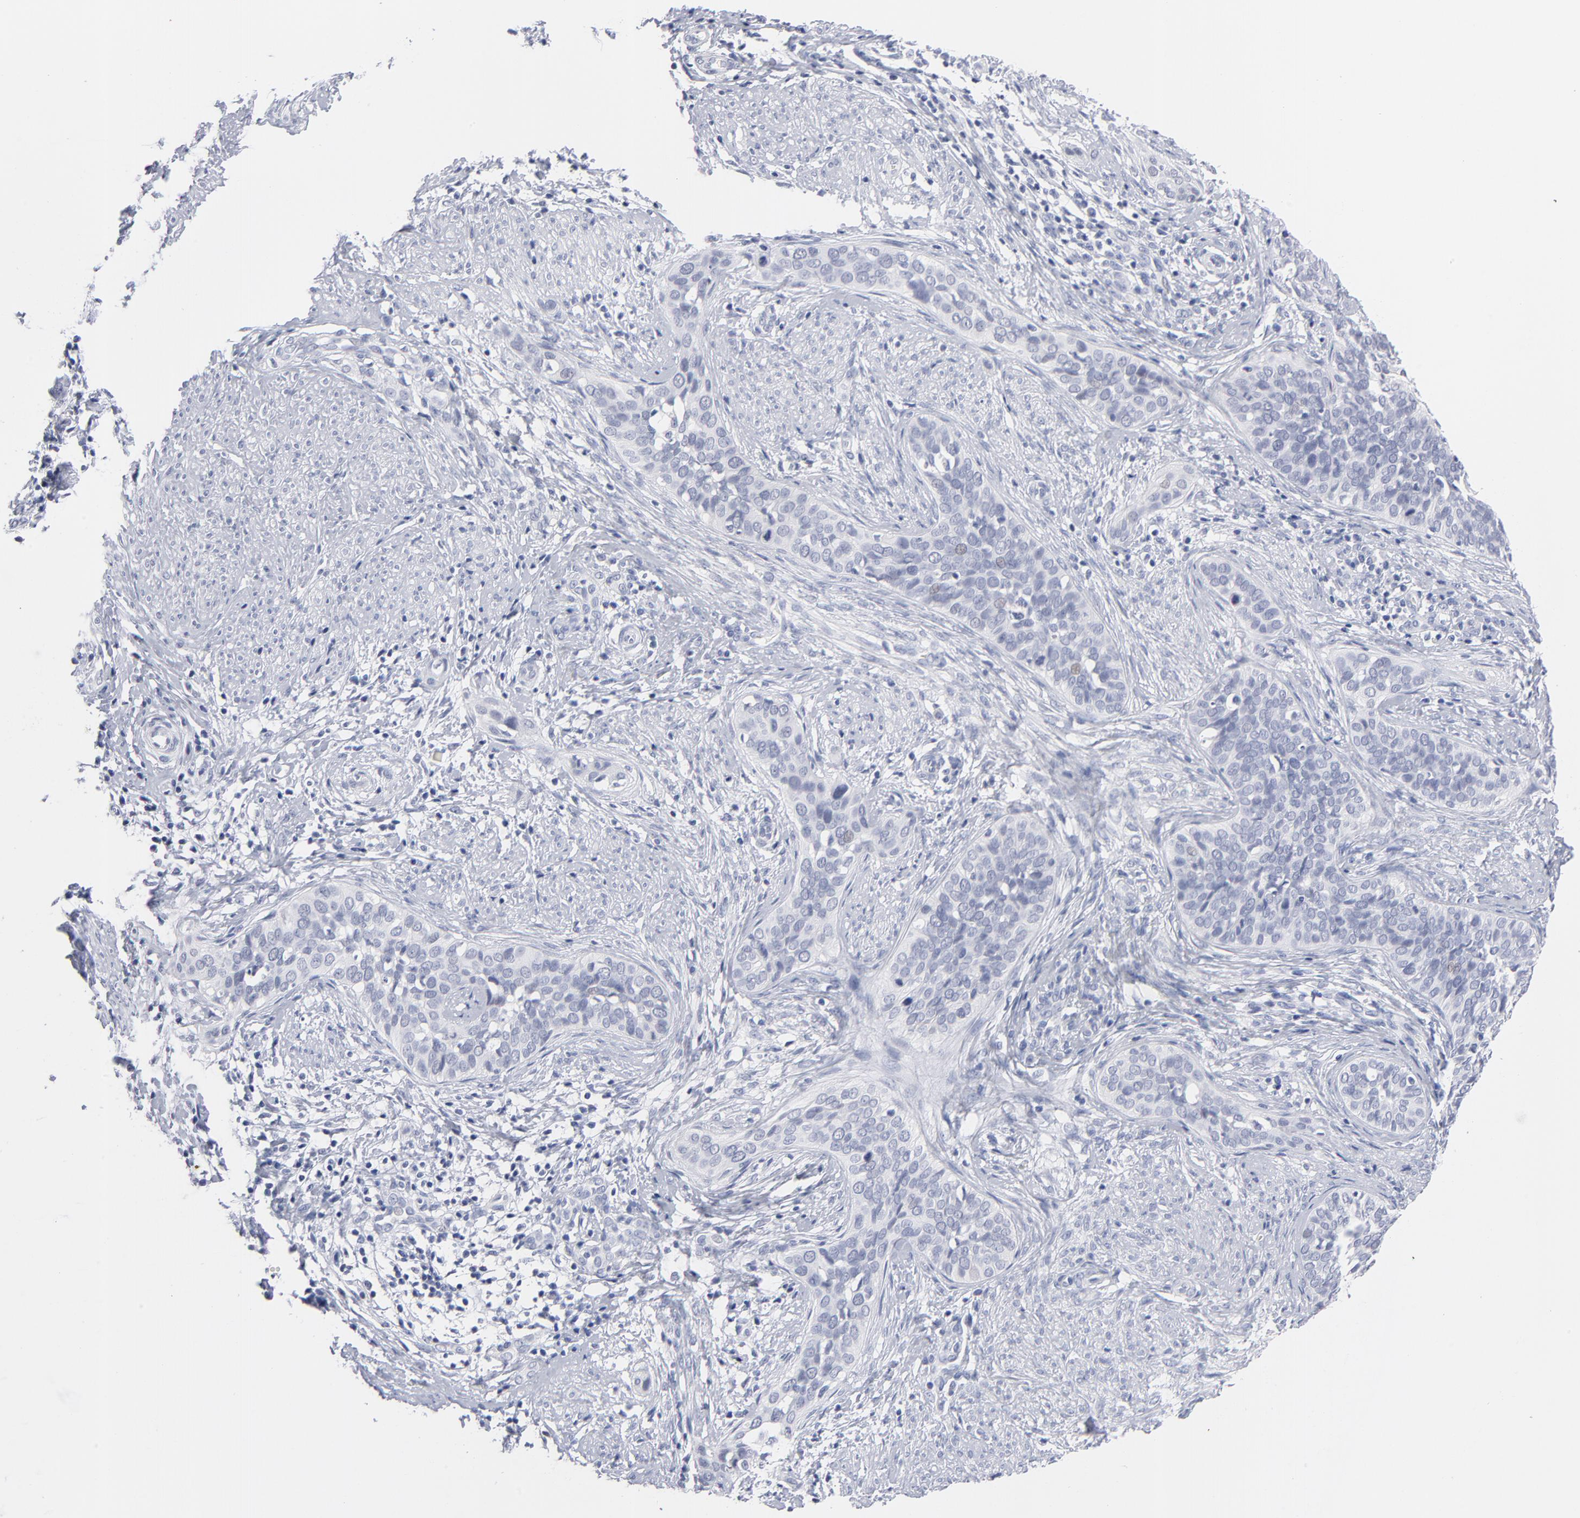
{"staining": {"intensity": "negative", "quantity": "none", "location": "none"}, "tissue": "cervical cancer", "cell_type": "Tumor cells", "image_type": "cancer", "snomed": [{"axis": "morphology", "description": "Squamous cell carcinoma, NOS"}, {"axis": "topography", "description": "Cervix"}], "caption": "Immunohistochemistry histopathology image of cervical squamous cell carcinoma stained for a protein (brown), which shows no positivity in tumor cells.", "gene": "KHNYN", "patient": {"sex": "female", "age": 31}}